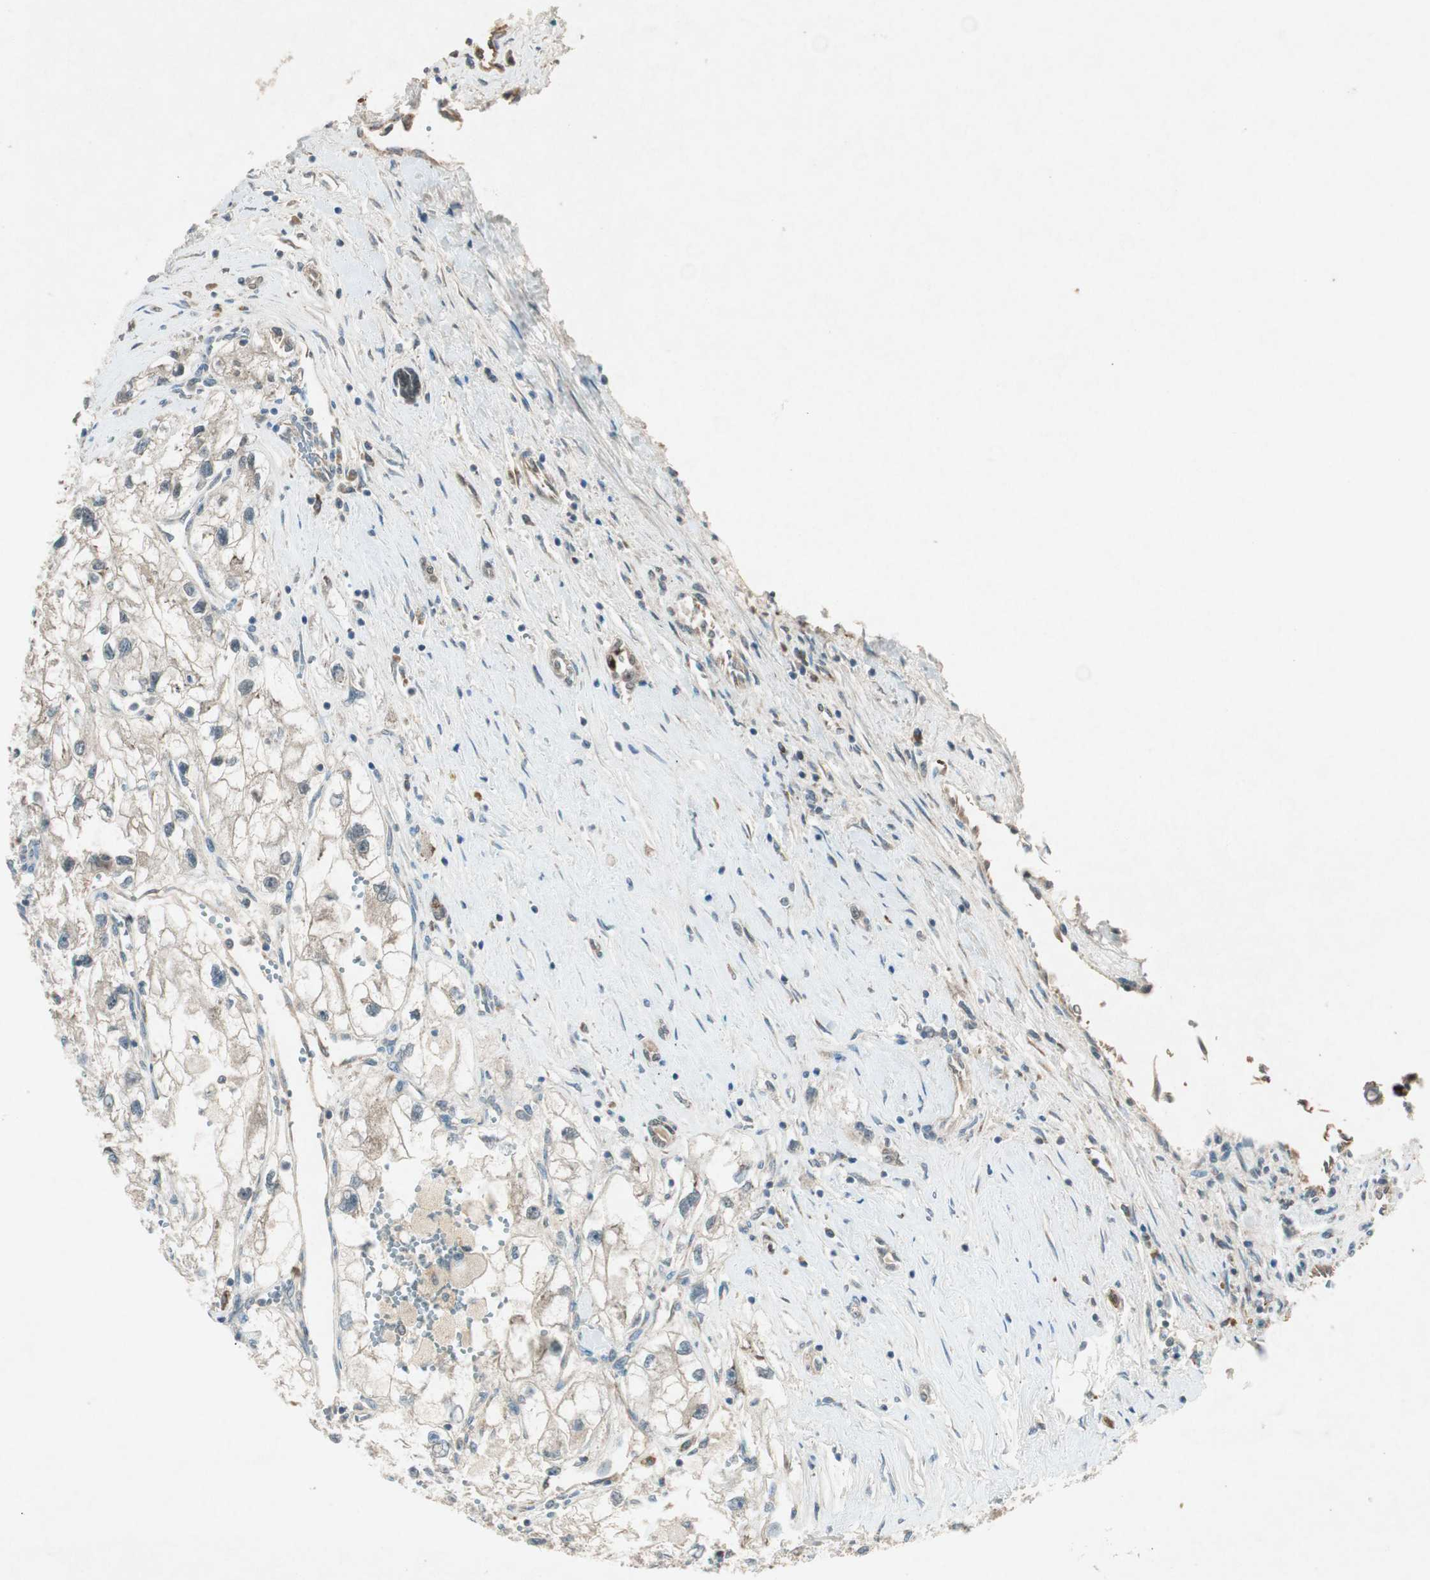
{"staining": {"intensity": "weak", "quantity": "25%-75%", "location": "cytoplasmic/membranous"}, "tissue": "renal cancer", "cell_type": "Tumor cells", "image_type": "cancer", "snomed": [{"axis": "morphology", "description": "Adenocarcinoma, NOS"}, {"axis": "topography", "description": "Kidney"}], "caption": "DAB (3,3'-diaminobenzidine) immunohistochemical staining of human adenocarcinoma (renal) displays weak cytoplasmic/membranous protein expression in approximately 25%-75% of tumor cells.", "gene": "CHADL", "patient": {"sex": "female", "age": 70}}